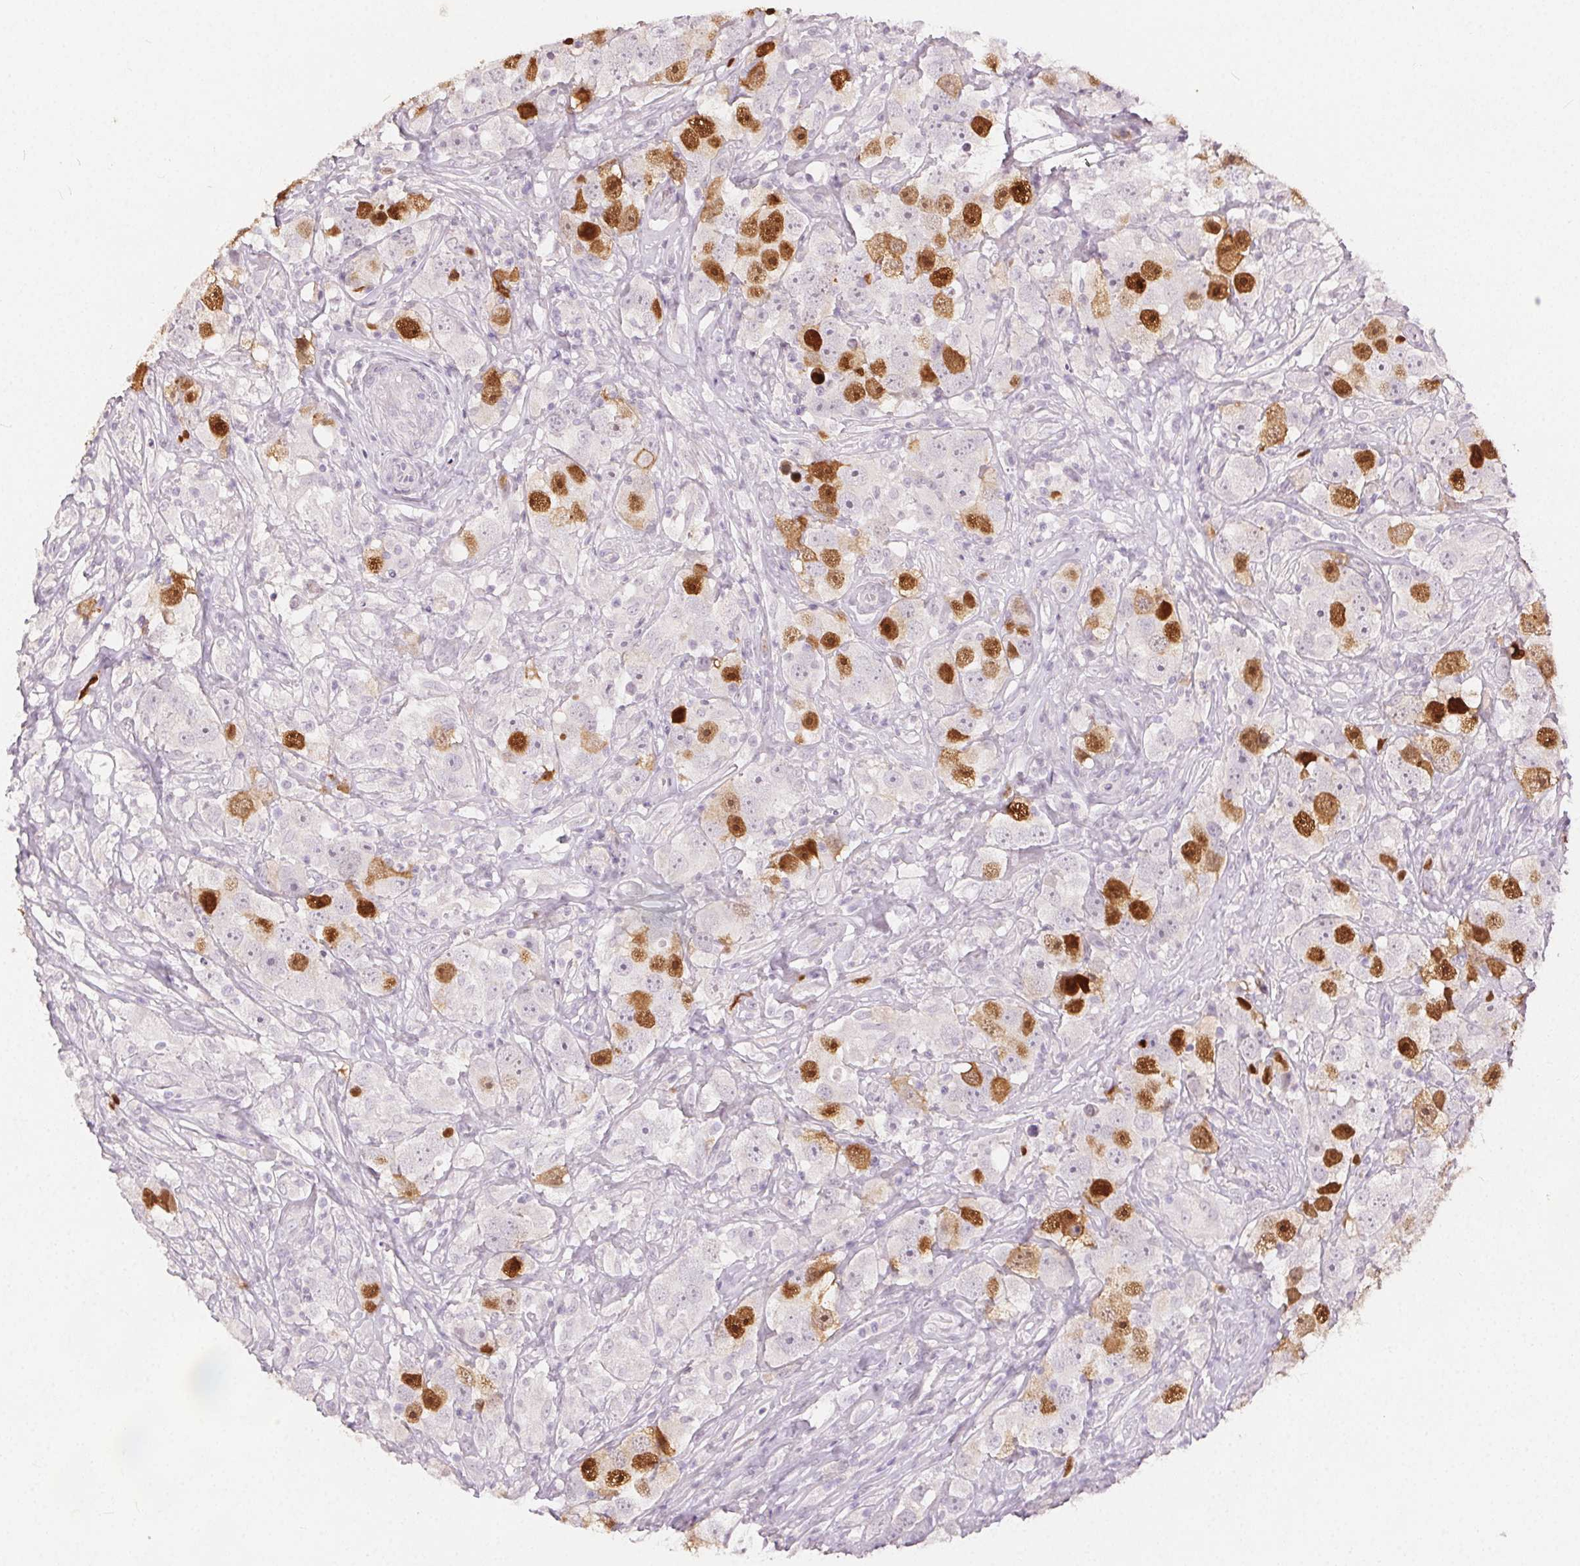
{"staining": {"intensity": "moderate", "quantity": "25%-75%", "location": "nuclear"}, "tissue": "testis cancer", "cell_type": "Tumor cells", "image_type": "cancer", "snomed": [{"axis": "morphology", "description": "Seminoma, NOS"}, {"axis": "topography", "description": "Testis"}], "caption": "Protein positivity by IHC reveals moderate nuclear expression in approximately 25%-75% of tumor cells in testis seminoma.", "gene": "ANLN", "patient": {"sex": "male", "age": 49}}